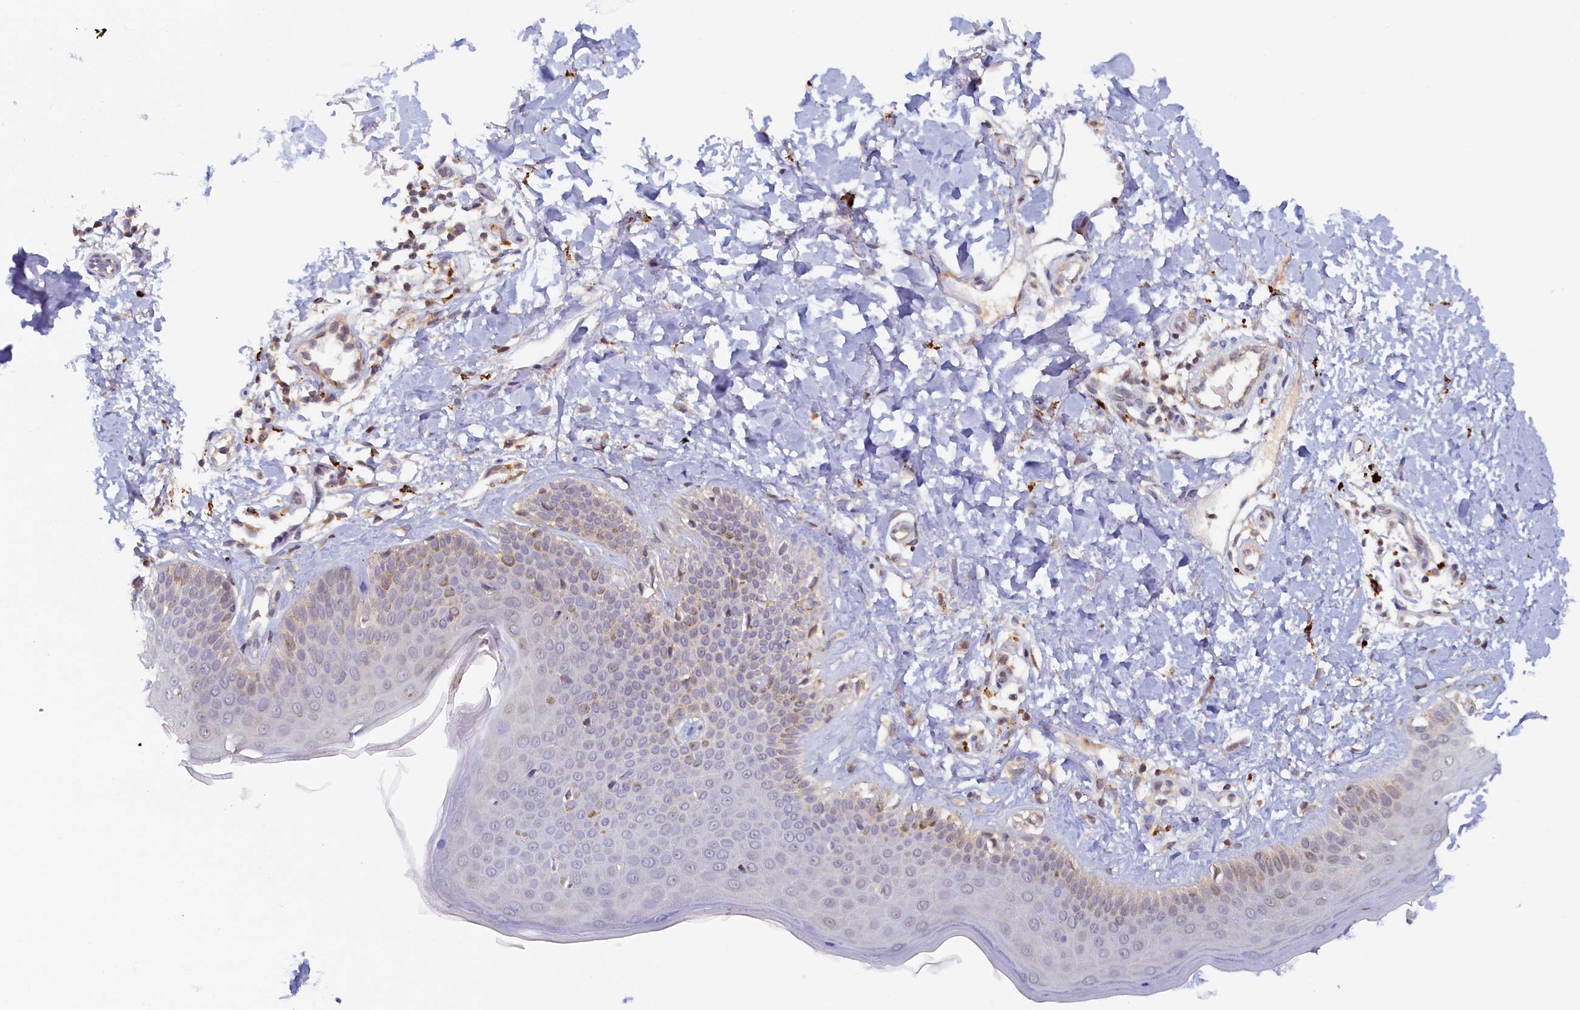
{"staining": {"intensity": "negative", "quantity": "none", "location": "none"}, "tissue": "skin", "cell_type": "Fibroblasts", "image_type": "normal", "snomed": [{"axis": "morphology", "description": "Normal tissue, NOS"}, {"axis": "topography", "description": "Skin"}], "caption": "This is an immunohistochemistry (IHC) micrograph of unremarkable skin. There is no positivity in fibroblasts.", "gene": "PAAF1", "patient": {"sex": "male", "age": 52}}